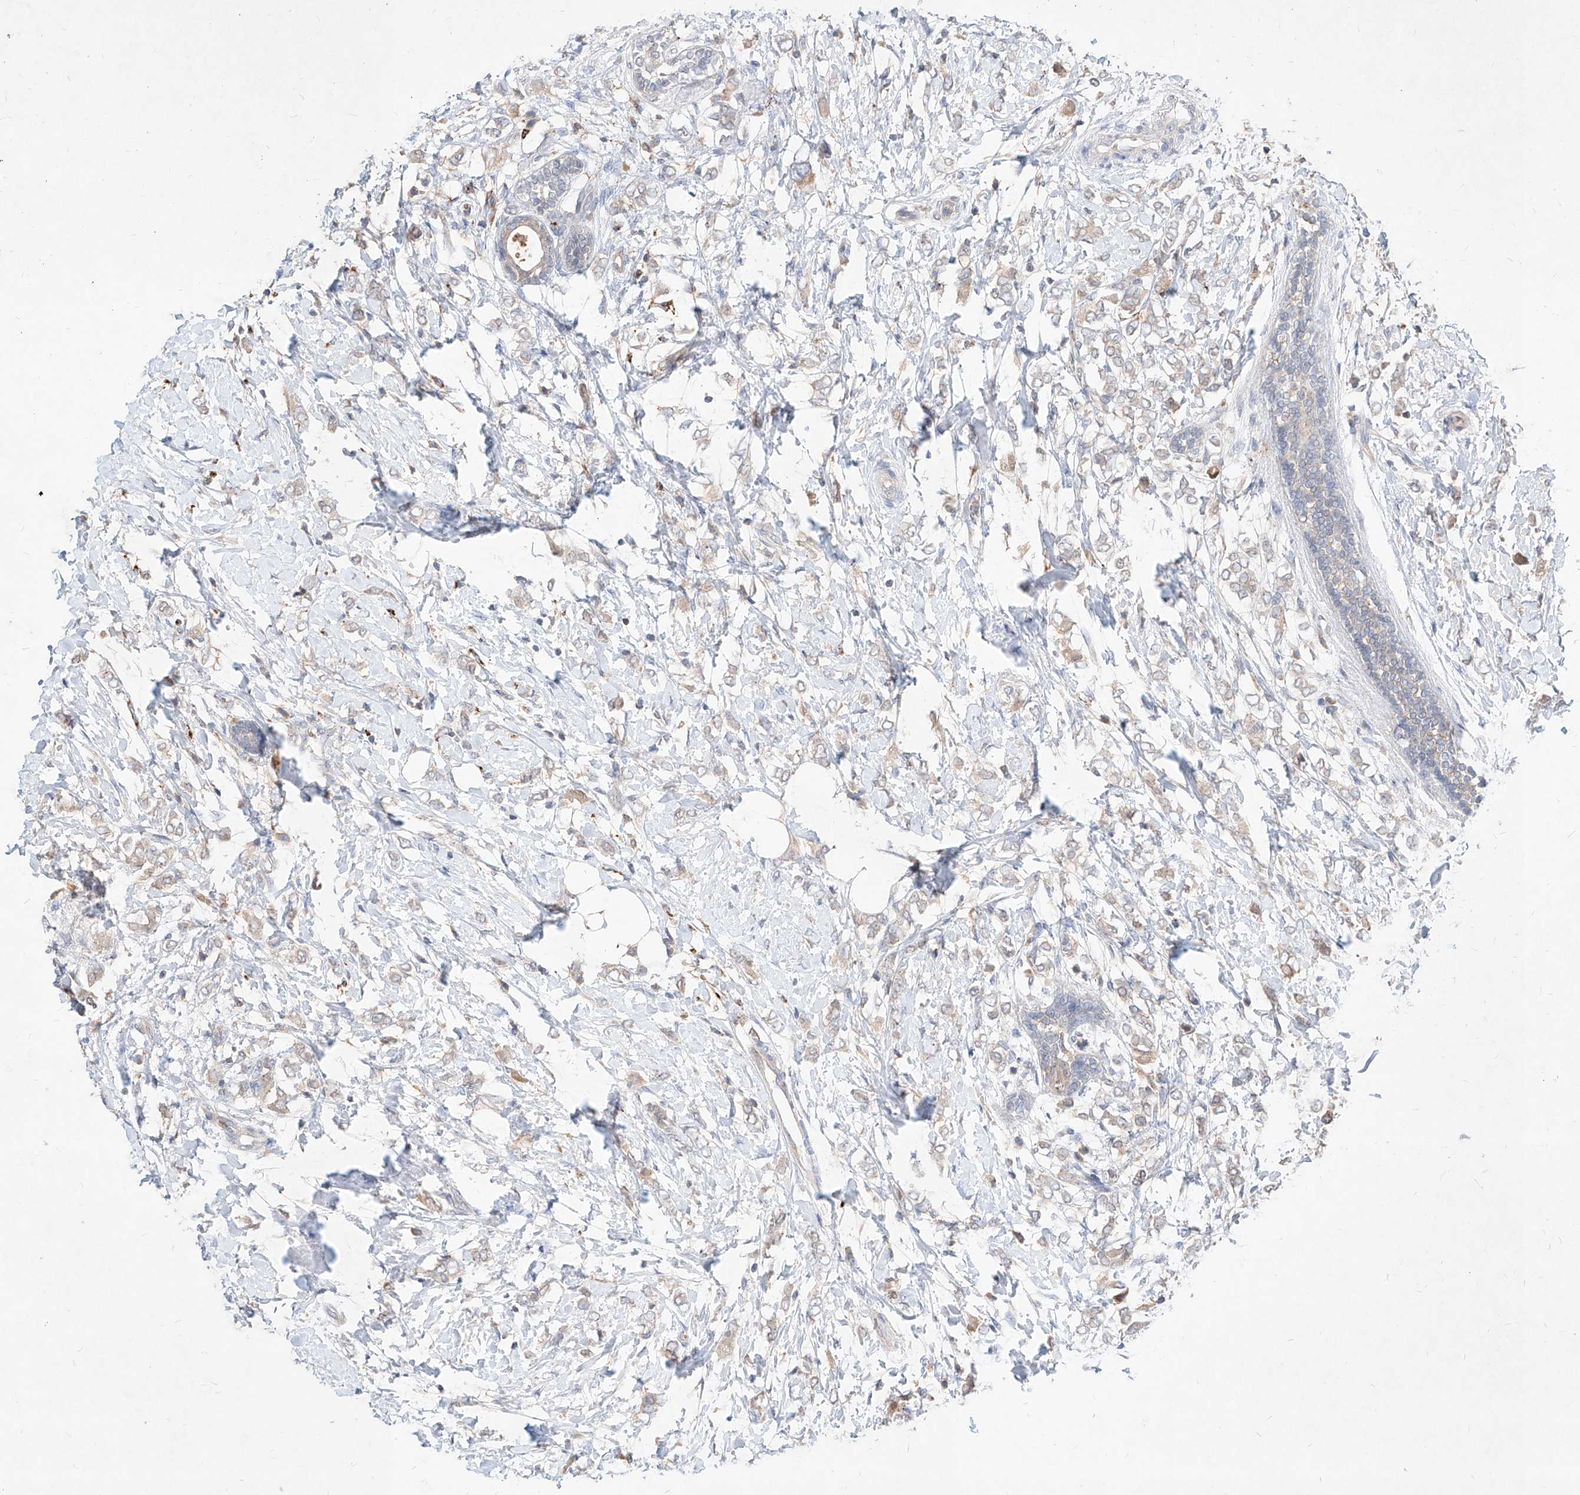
{"staining": {"intensity": "weak", "quantity": "25%-75%", "location": "cytoplasmic/membranous"}, "tissue": "breast cancer", "cell_type": "Tumor cells", "image_type": "cancer", "snomed": [{"axis": "morphology", "description": "Normal tissue, NOS"}, {"axis": "morphology", "description": "Lobular carcinoma"}, {"axis": "topography", "description": "Breast"}], "caption": "Immunohistochemistry staining of breast cancer (lobular carcinoma), which reveals low levels of weak cytoplasmic/membranous staining in about 25%-75% of tumor cells indicating weak cytoplasmic/membranous protein expression. The staining was performed using DAB (brown) for protein detection and nuclei were counterstained in hematoxylin (blue).", "gene": "TSNAX", "patient": {"sex": "female", "age": 47}}